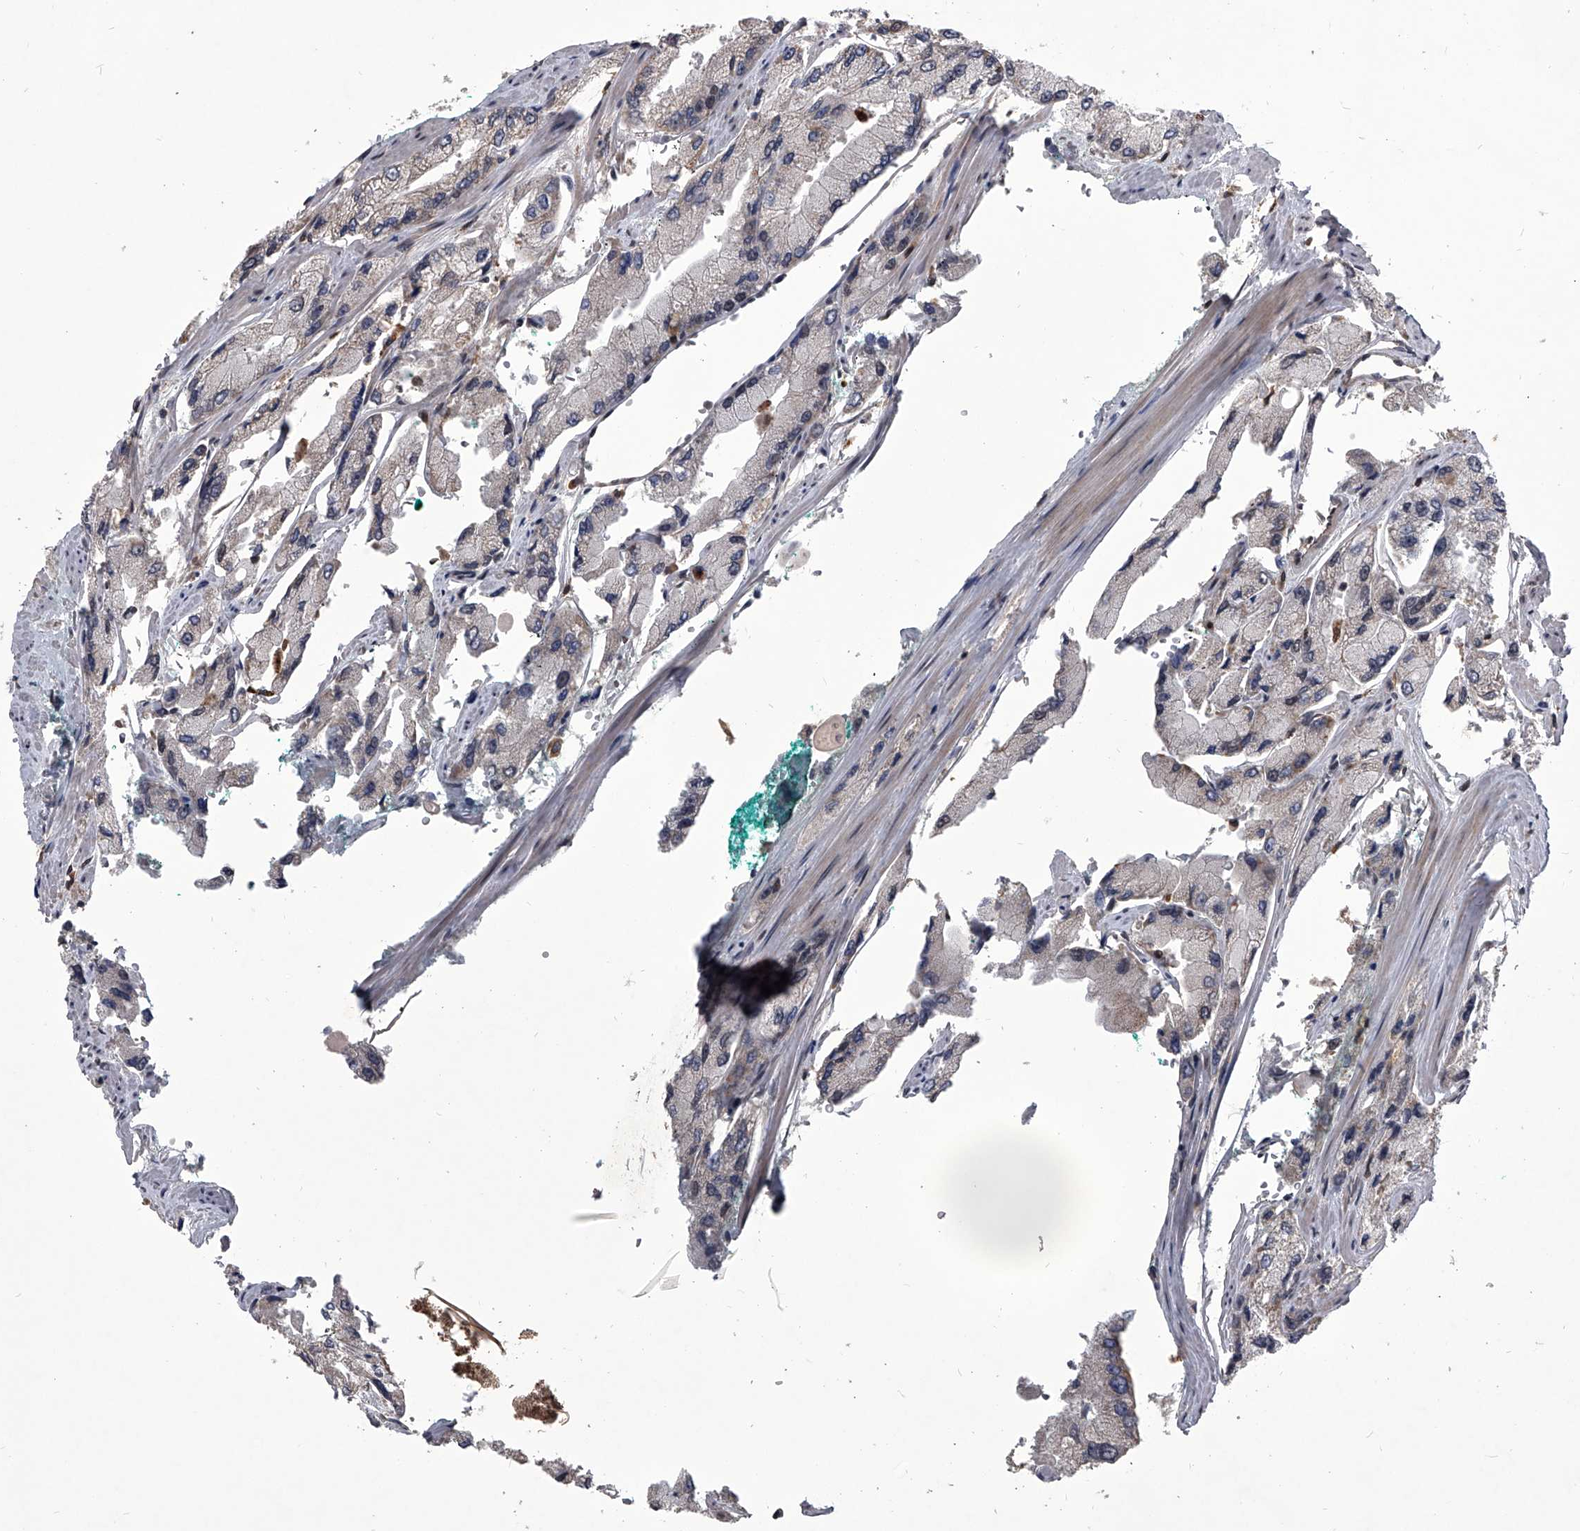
{"staining": {"intensity": "weak", "quantity": "<25%", "location": "cytoplasmic/membranous"}, "tissue": "prostate cancer", "cell_type": "Tumor cells", "image_type": "cancer", "snomed": [{"axis": "morphology", "description": "Adenocarcinoma, High grade"}, {"axis": "topography", "description": "Prostate"}], "caption": "Micrograph shows no significant protein positivity in tumor cells of prostate high-grade adenocarcinoma.", "gene": "CMTR1", "patient": {"sex": "male", "age": 58}}